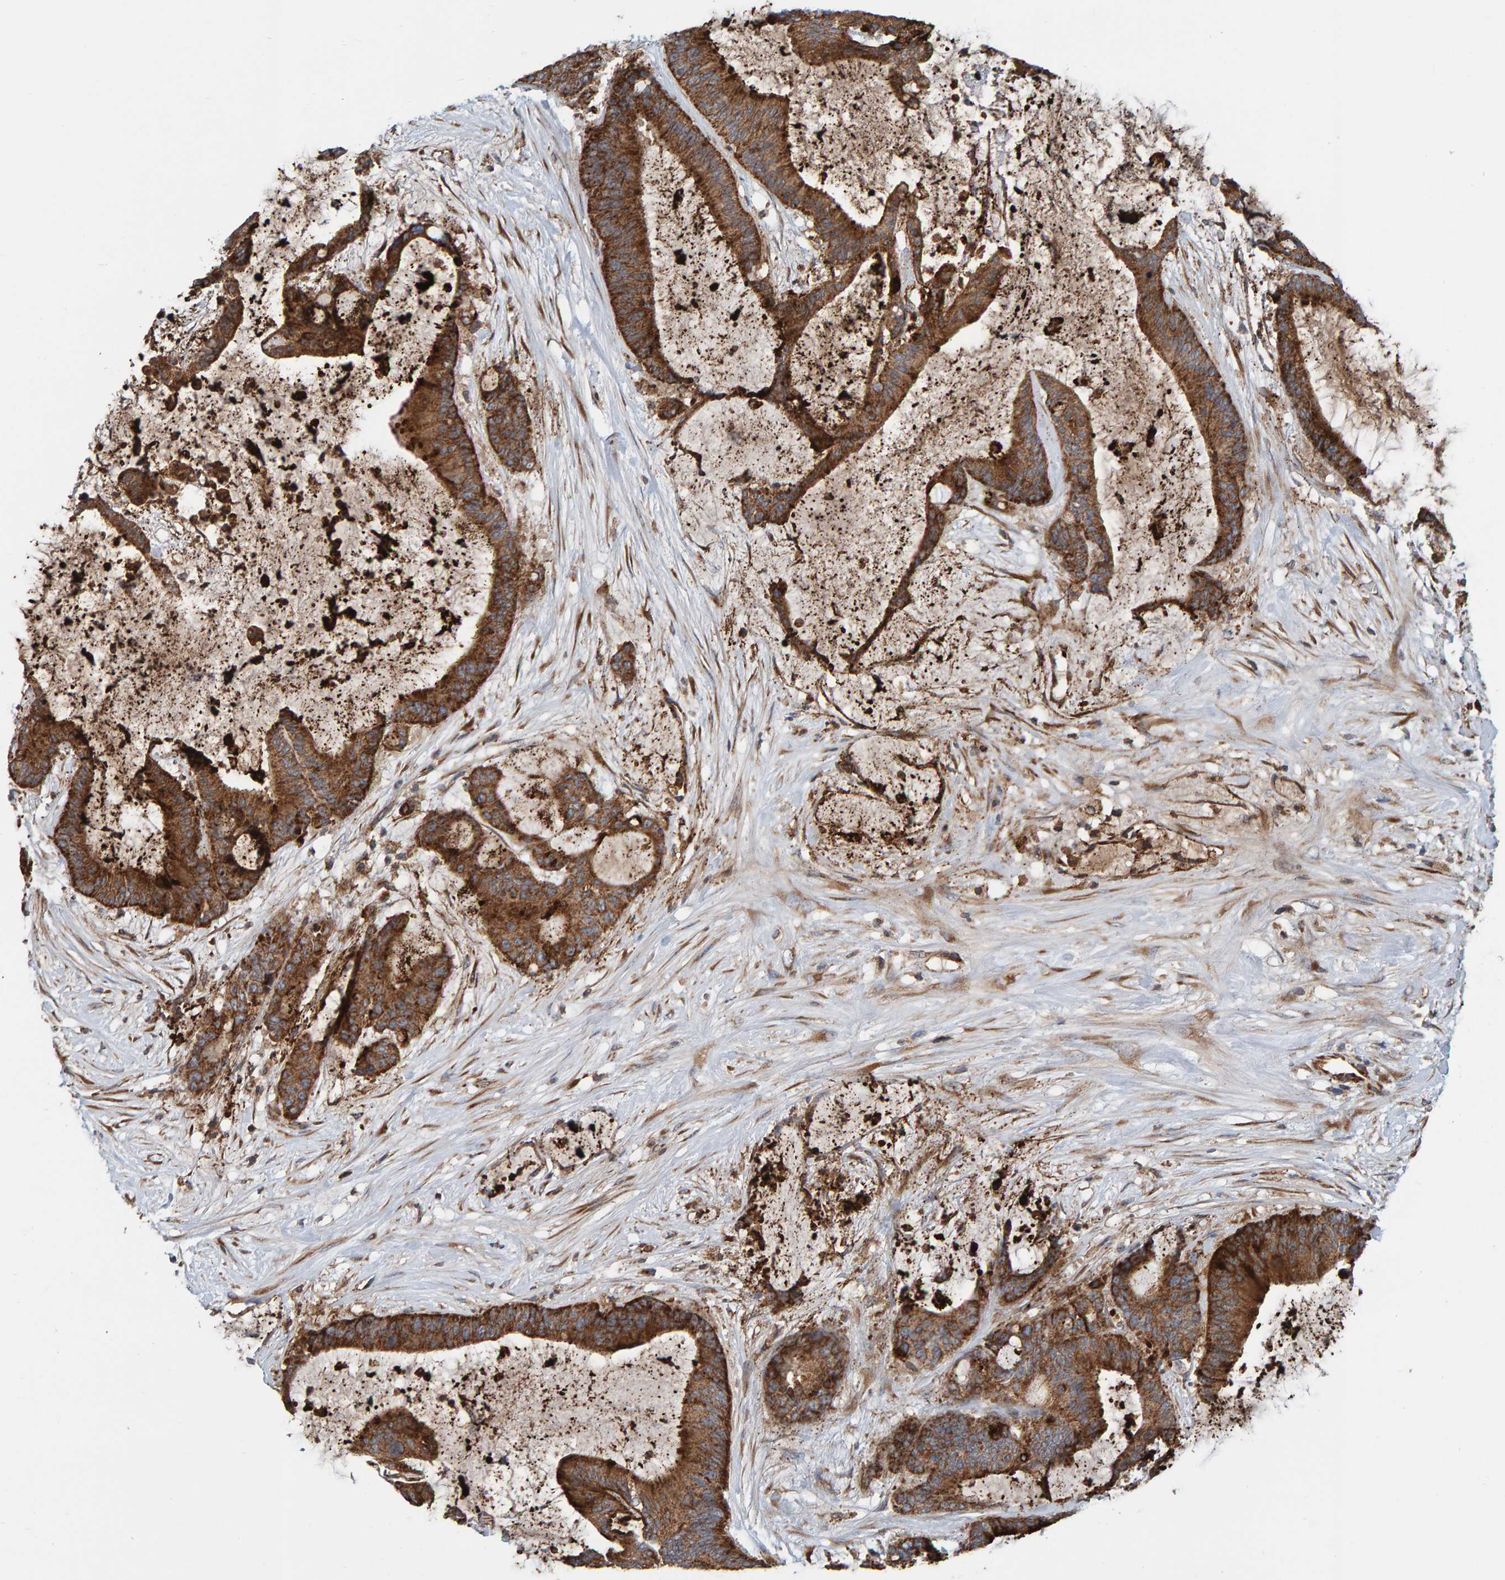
{"staining": {"intensity": "strong", "quantity": ">75%", "location": "cytoplasmic/membranous"}, "tissue": "liver cancer", "cell_type": "Tumor cells", "image_type": "cancer", "snomed": [{"axis": "morphology", "description": "Cholangiocarcinoma"}, {"axis": "topography", "description": "Liver"}], "caption": "Immunohistochemistry (IHC) staining of liver cancer (cholangiocarcinoma), which reveals high levels of strong cytoplasmic/membranous expression in approximately >75% of tumor cells indicating strong cytoplasmic/membranous protein expression. The staining was performed using DAB (3,3'-diaminobenzidine) (brown) for protein detection and nuclei were counterstained in hematoxylin (blue).", "gene": "MRPL45", "patient": {"sex": "female", "age": 73}}